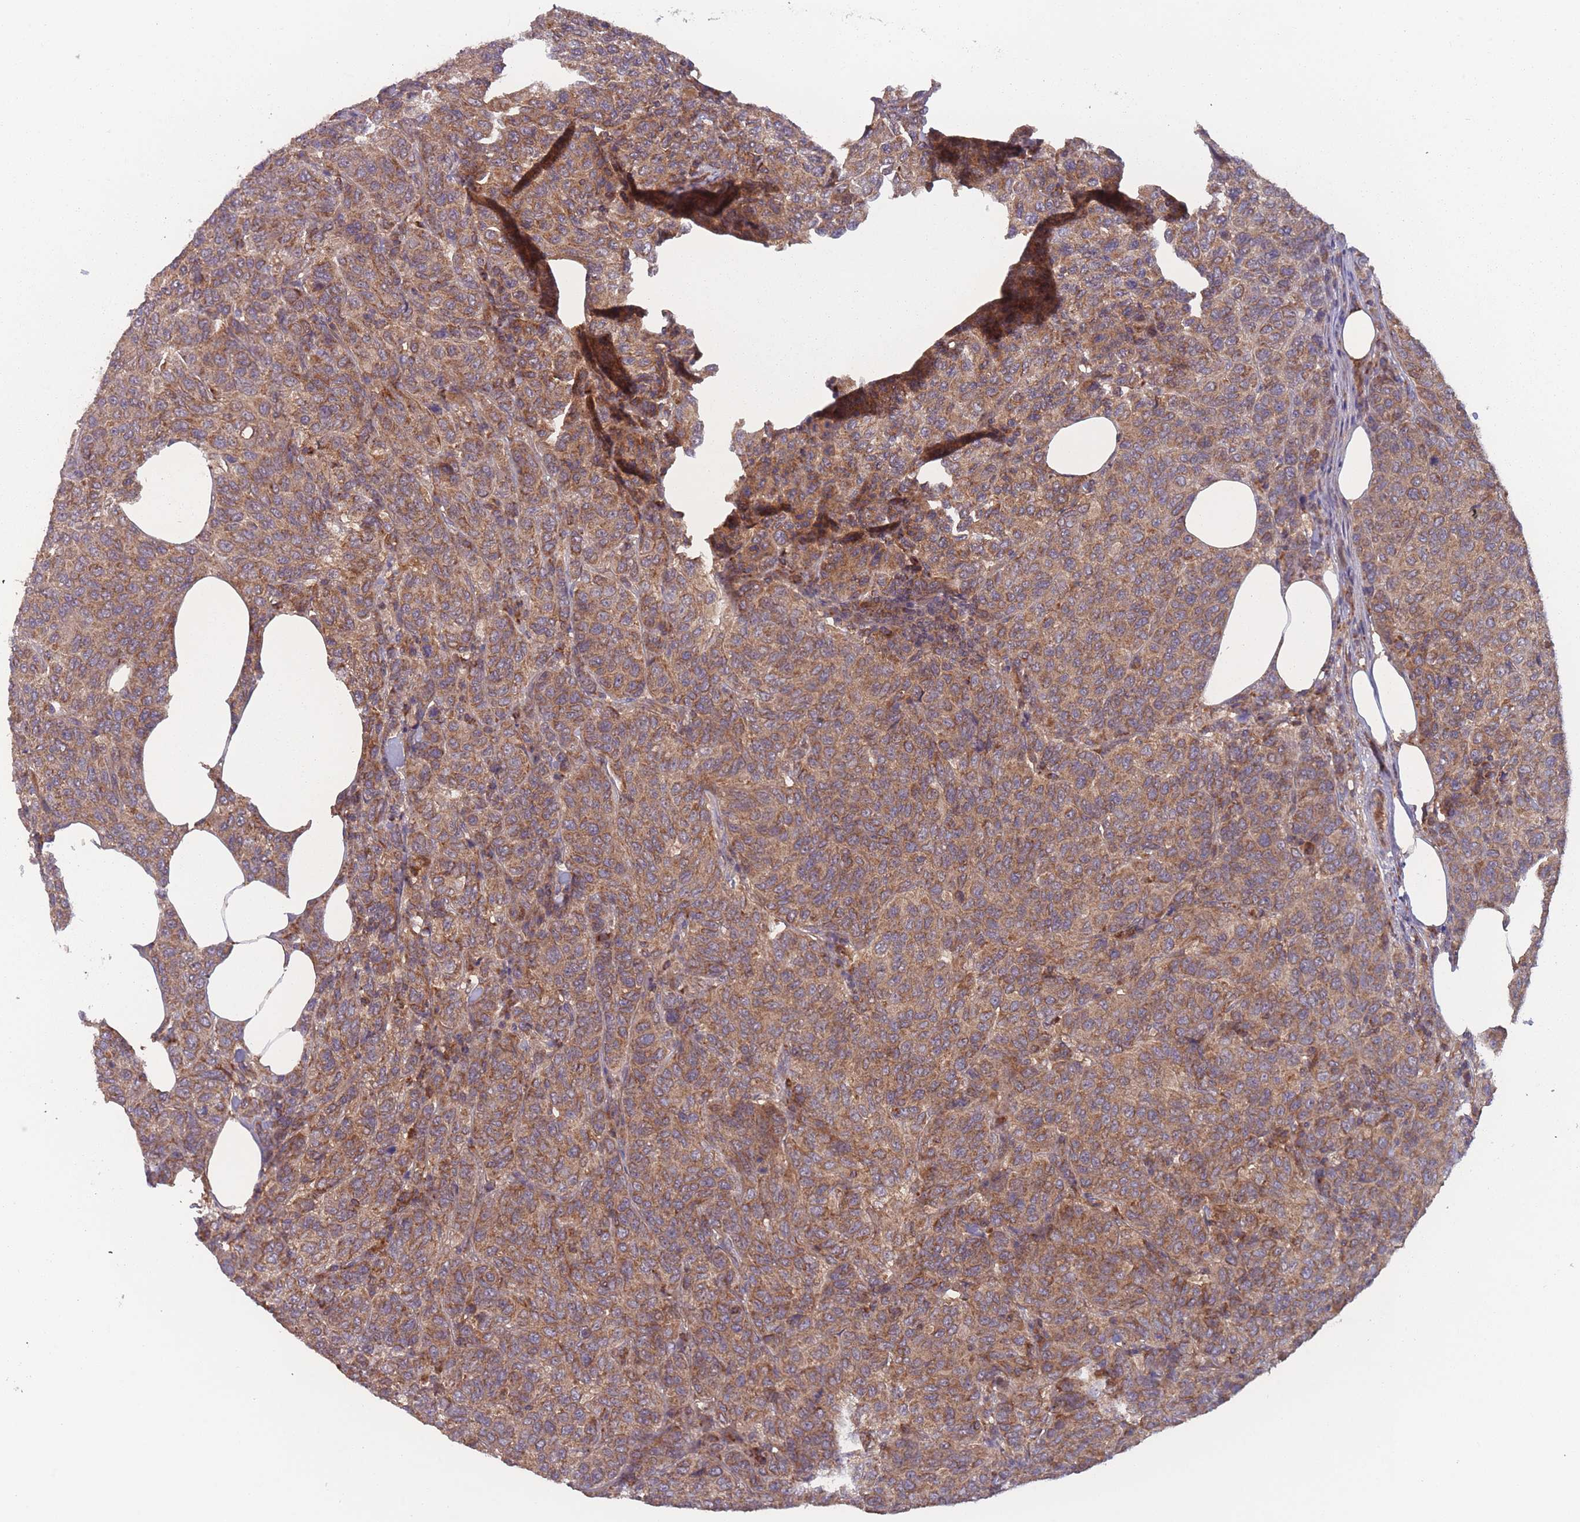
{"staining": {"intensity": "moderate", "quantity": ">75%", "location": "cytoplasmic/membranous"}, "tissue": "breast cancer", "cell_type": "Tumor cells", "image_type": "cancer", "snomed": [{"axis": "morphology", "description": "Duct carcinoma"}, {"axis": "topography", "description": "Breast"}], "caption": "A photomicrograph of breast cancer stained for a protein demonstrates moderate cytoplasmic/membranous brown staining in tumor cells. The protein of interest is shown in brown color, while the nuclei are stained blue.", "gene": "ATP5MG", "patient": {"sex": "female", "age": 55}}